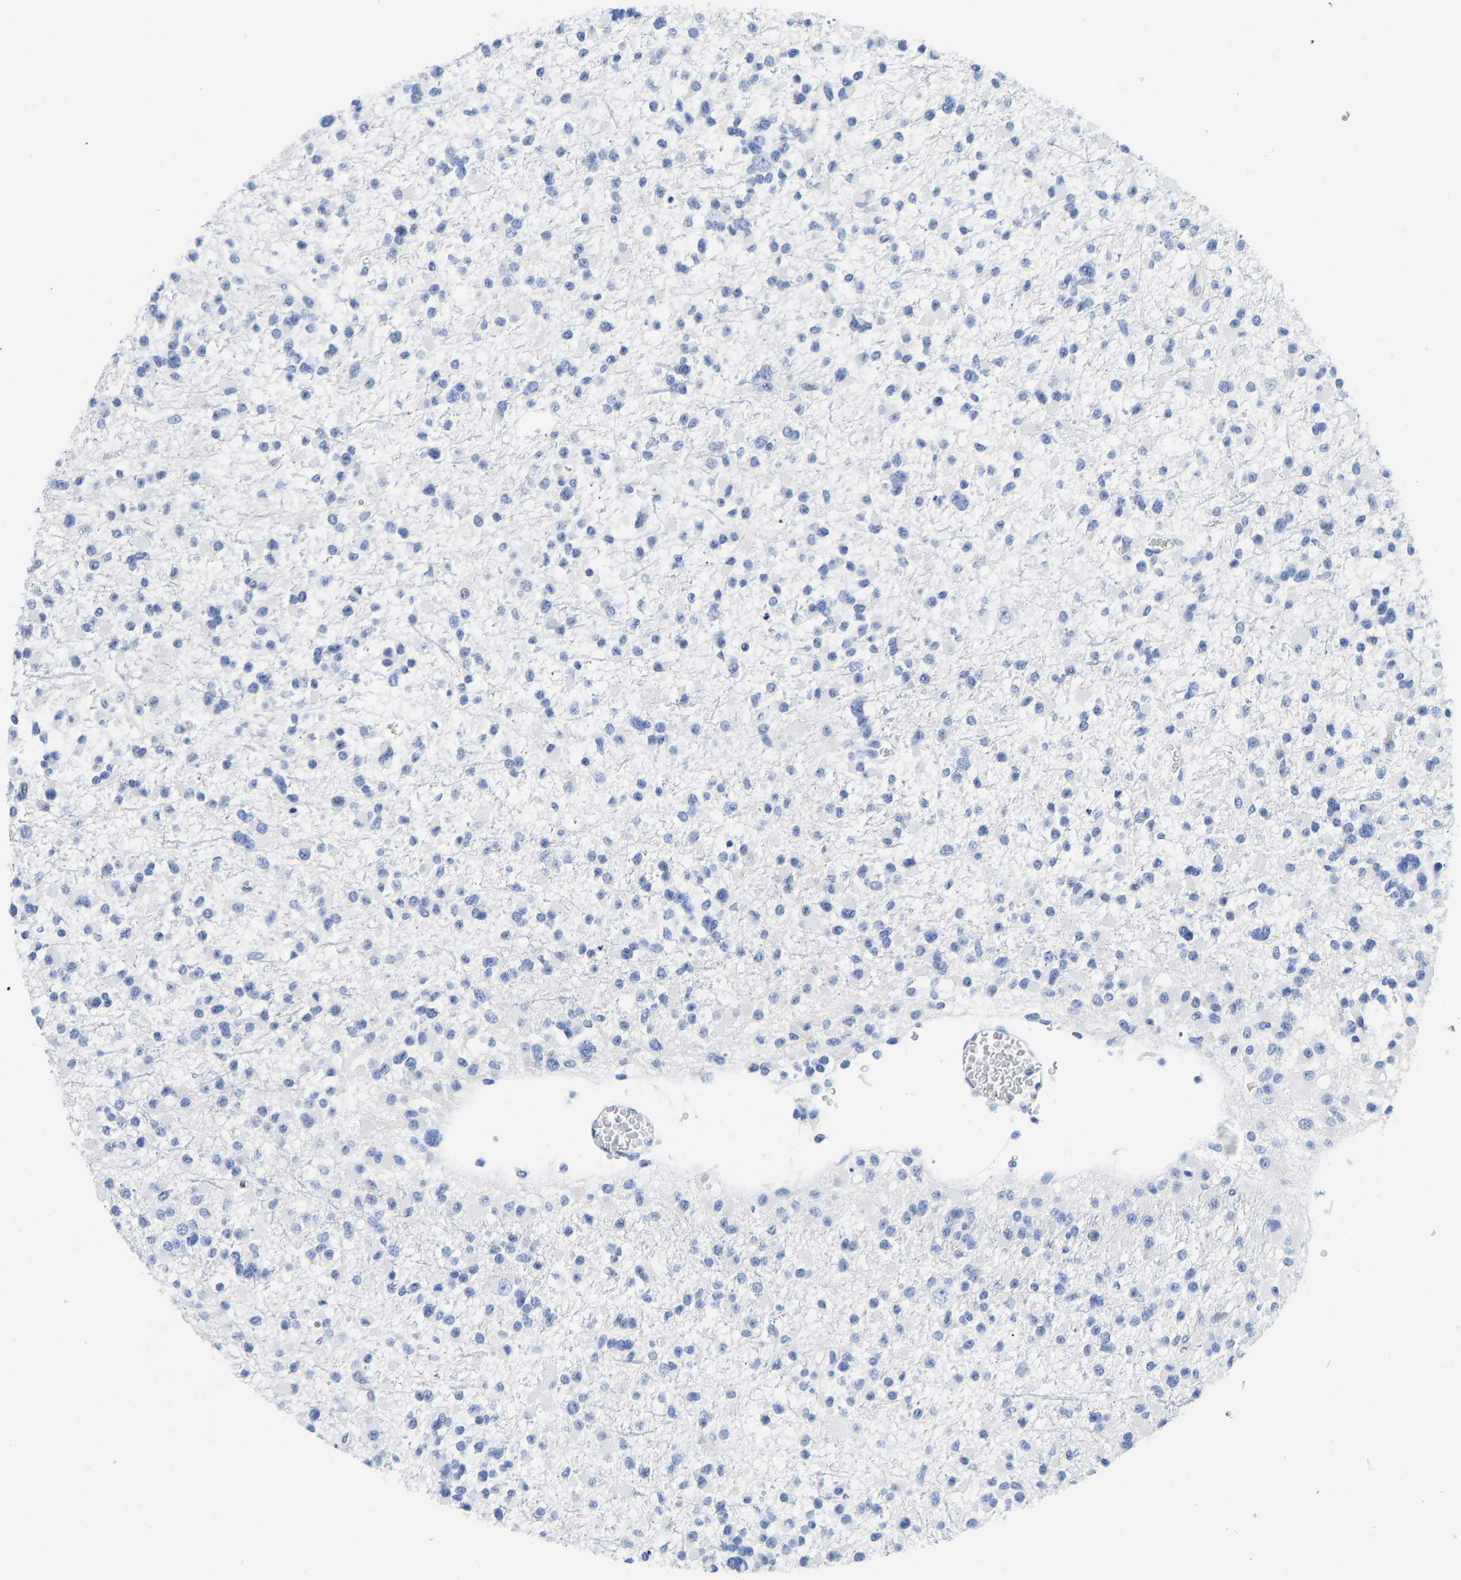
{"staining": {"intensity": "negative", "quantity": "none", "location": "none"}, "tissue": "glioma", "cell_type": "Tumor cells", "image_type": "cancer", "snomed": [{"axis": "morphology", "description": "Glioma, malignant, Low grade"}, {"axis": "topography", "description": "Brain"}], "caption": "High magnification brightfield microscopy of malignant low-grade glioma stained with DAB (brown) and counterstained with hematoxylin (blue): tumor cells show no significant positivity.", "gene": "TCF7", "patient": {"sex": "female", "age": 22}}